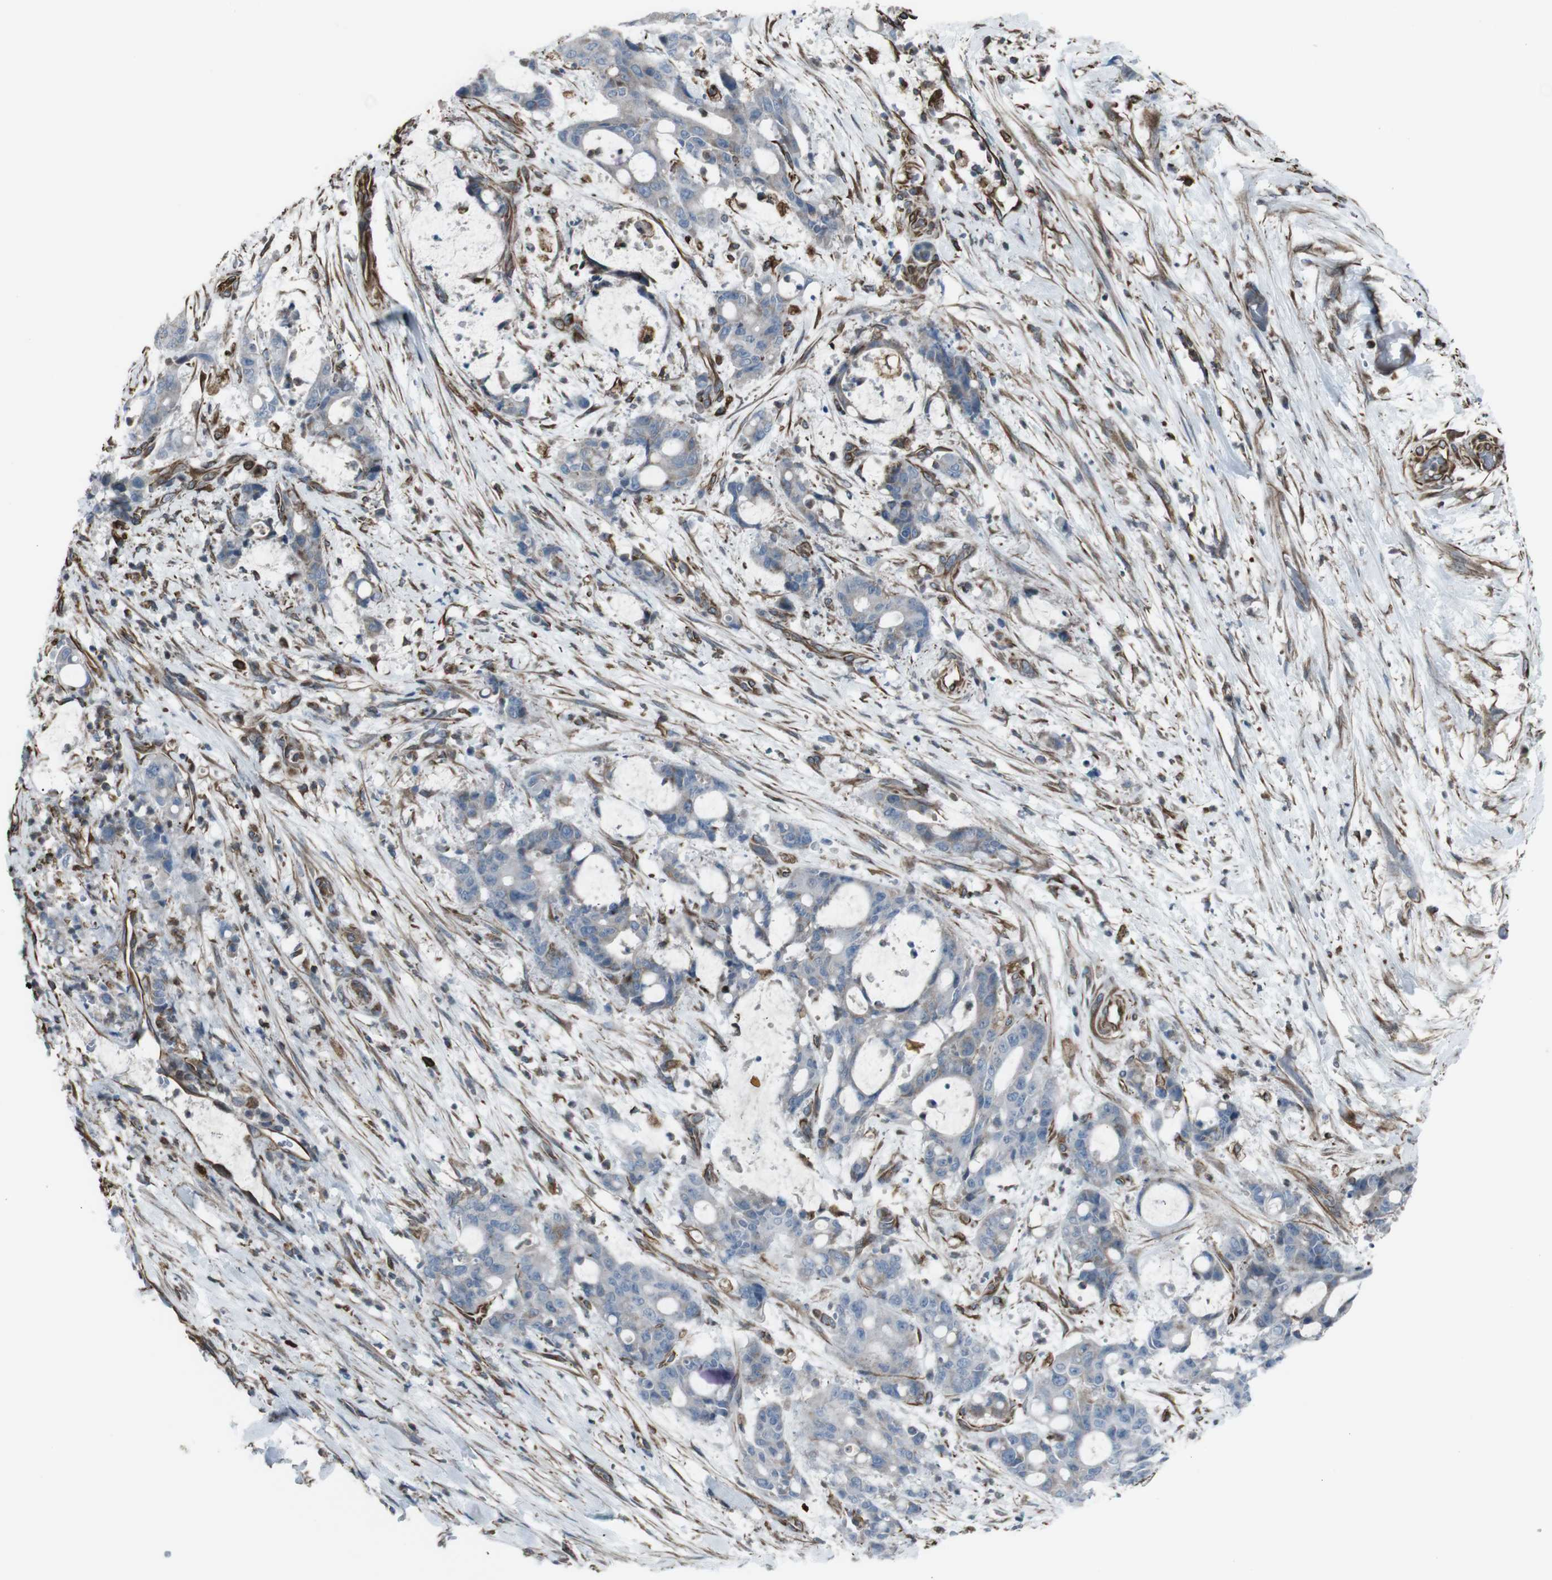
{"staining": {"intensity": "moderate", "quantity": "<25%", "location": "cytoplasmic/membranous"}, "tissue": "liver cancer", "cell_type": "Tumor cells", "image_type": "cancer", "snomed": [{"axis": "morphology", "description": "Normal tissue, NOS"}, {"axis": "morphology", "description": "Cholangiocarcinoma"}, {"axis": "topography", "description": "Liver"}, {"axis": "topography", "description": "Peripheral nerve tissue"}], "caption": "This is a photomicrograph of IHC staining of cholangiocarcinoma (liver), which shows moderate positivity in the cytoplasmic/membranous of tumor cells.", "gene": "TMEM141", "patient": {"sex": "female", "age": 73}}